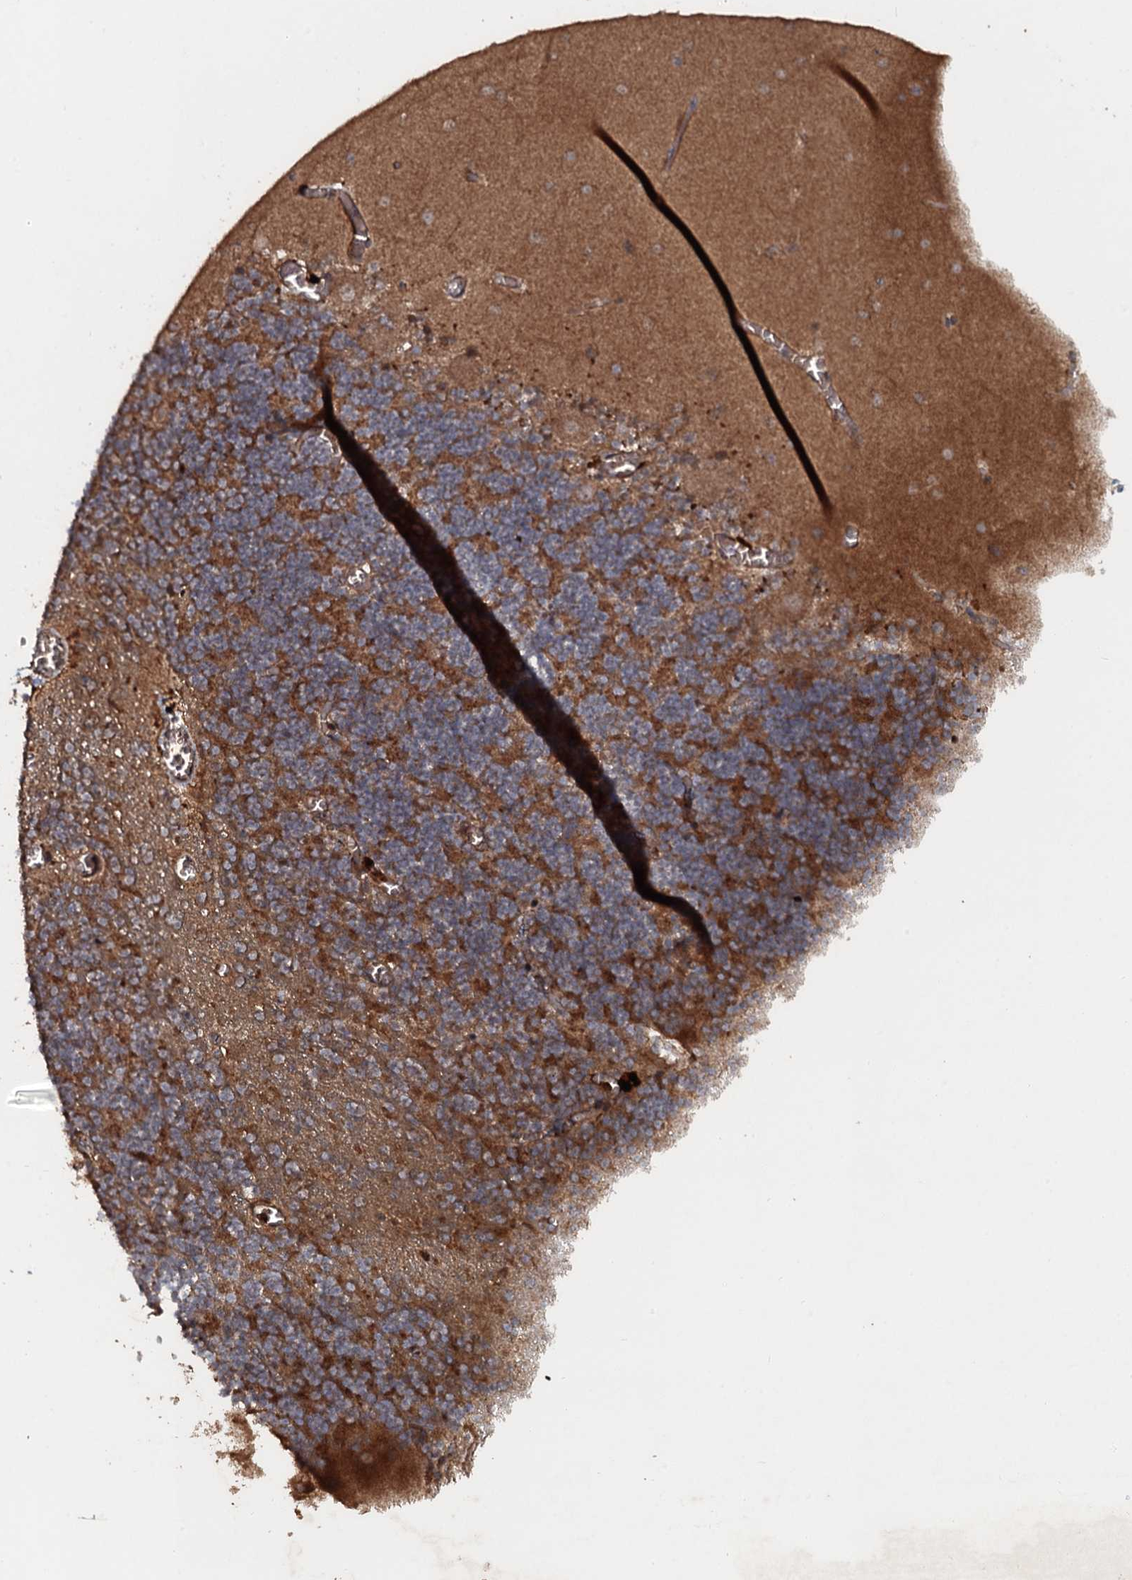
{"staining": {"intensity": "moderate", "quantity": ">75%", "location": "cytoplasmic/membranous"}, "tissue": "cerebellum", "cell_type": "Cells in granular layer", "image_type": "normal", "snomed": [{"axis": "morphology", "description": "Normal tissue, NOS"}, {"axis": "topography", "description": "Cerebellum"}], "caption": "A photomicrograph of cerebellum stained for a protein reveals moderate cytoplasmic/membranous brown staining in cells in granular layer. The protein is stained brown, and the nuclei are stained in blue (DAB (3,3'-diaminobenzidine) IHC with brightfield microscopy, high magnification).", "gene": "ADGRG3", "patient": {"sex": "female", "age": 28}}